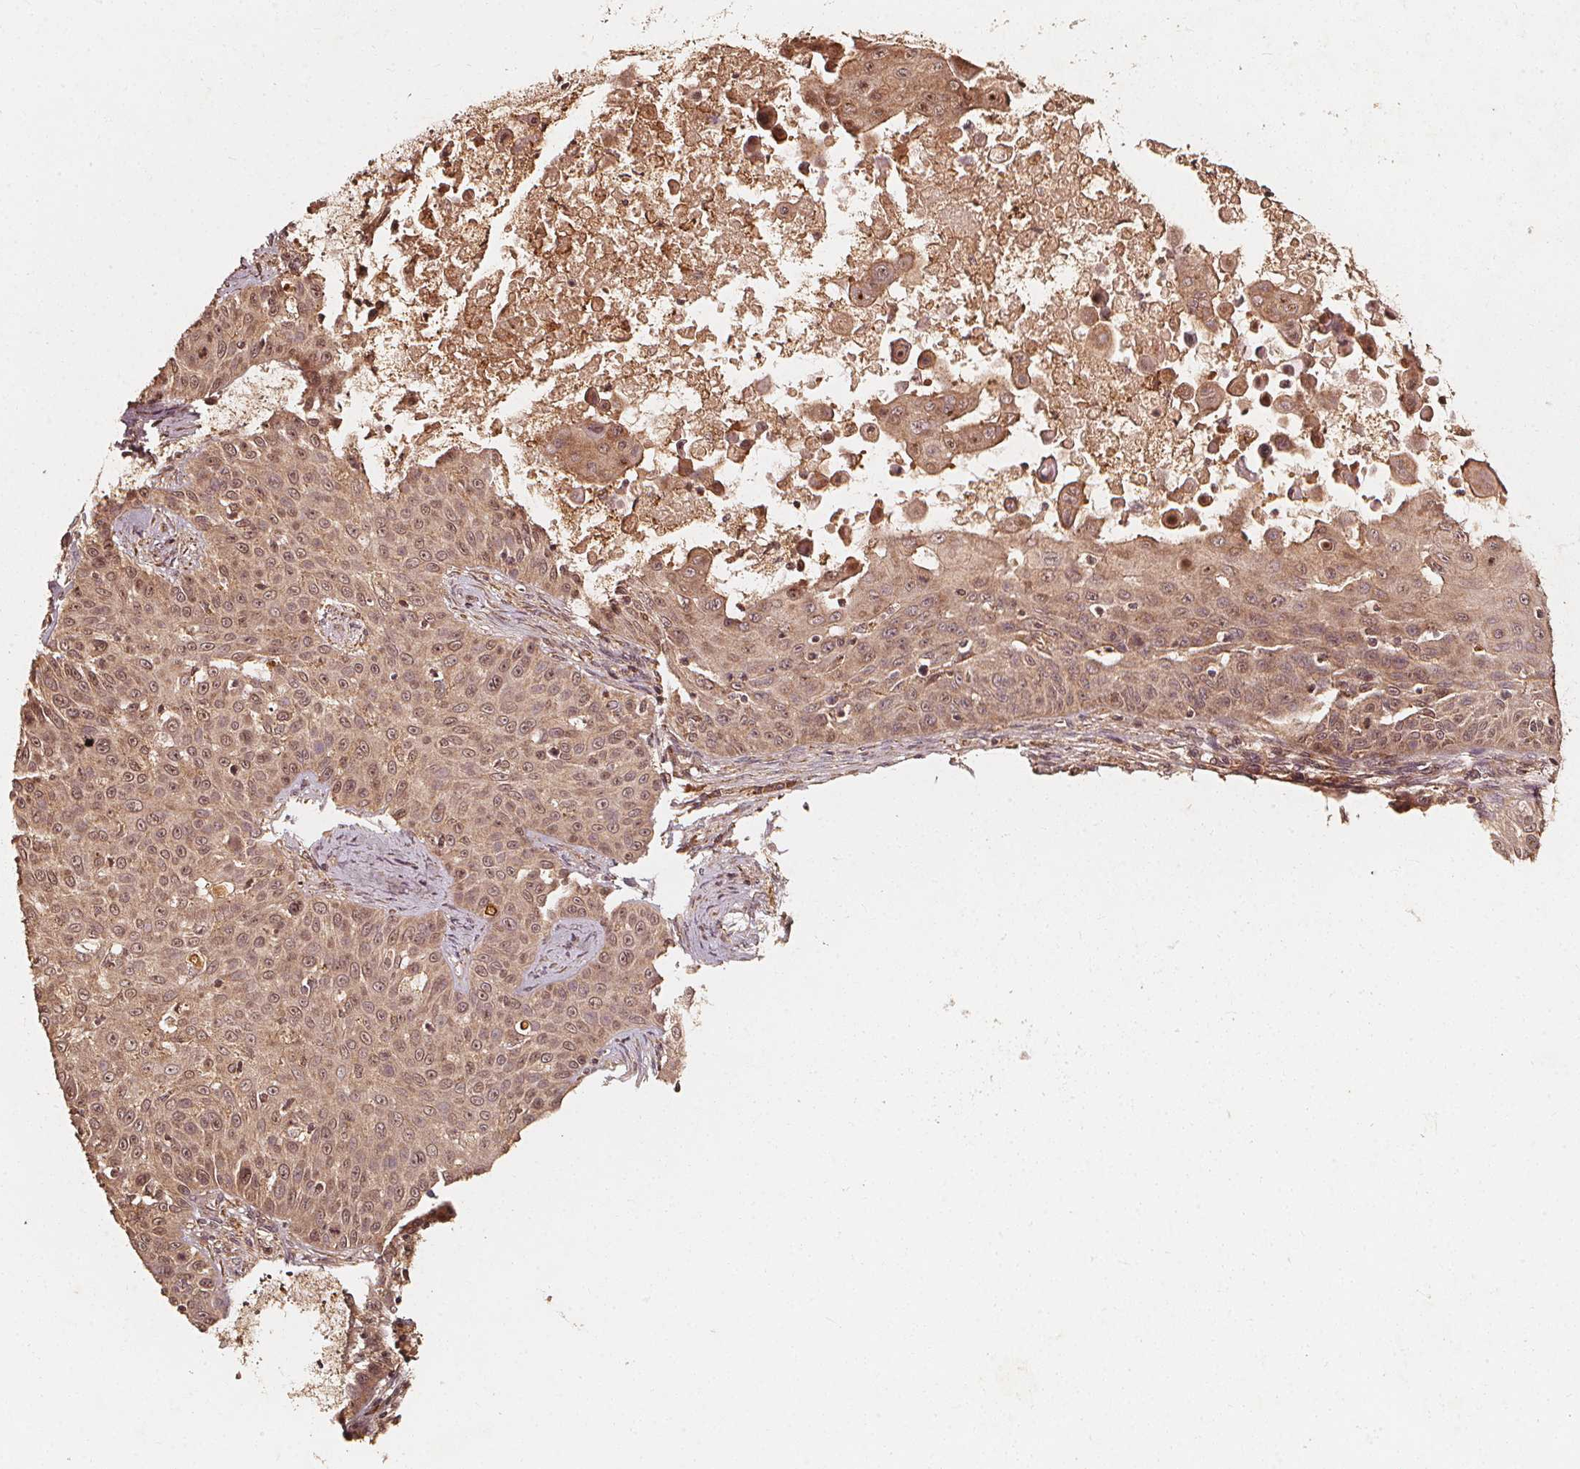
{"staining": {"intensity": "weak", "quantity": ">75%", "location": "cytoplasmic/membranous,nuclear"}, "tissue": "skin cancer", "cell_type": "Tumor cells", "image_type": "cancer", "snomed": [{"axis": "morphology", "description": "Squamous cell carcinoma, NOS"}, {"axis": "topography", "description": "Skin"}], "caption": "Brown immunohistochemical staining in human skin squamous cell carcinoma demonstrates weak cytoplasmic/membranous and nuclear positivity in approximately >75% of tumor cells.", "gene": "NPC1", "patient": {"sex": "male", "age": 82}}